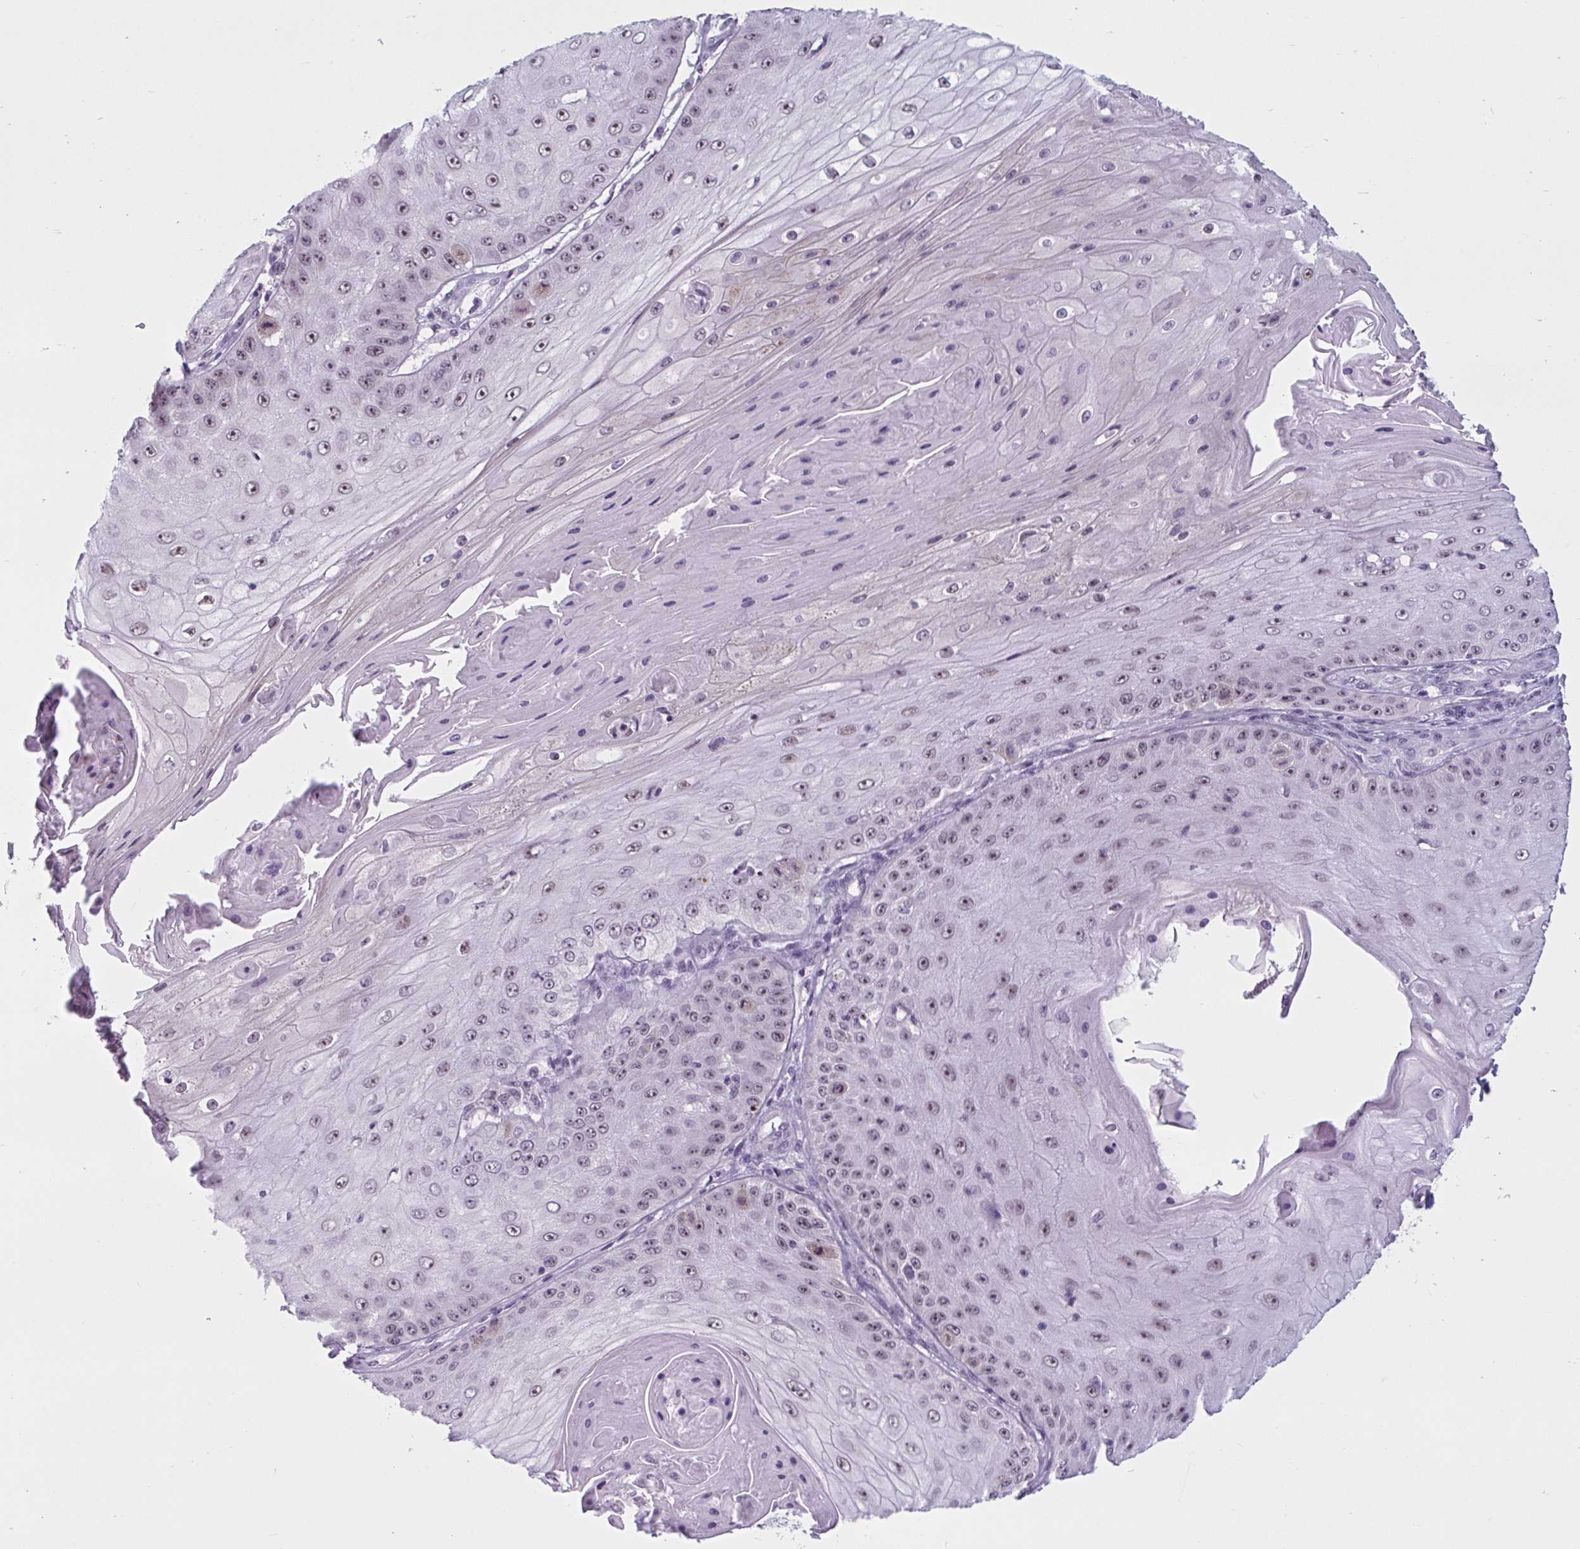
{"staining": {"intensity": "moderate", "quantity": ">75%", "location": "nuclear"}, "tissue": "skin cancer", "cell_type": "Tumor cells", "image_type": "cancer", "snomed": [{"axis": "morphology", "description": "Squamous cell carcinoma, NOS"}, {"axis": "topography", "description": "Skin"}], "caption": "A brown stain labels moderate nuclear positivity of a protein in skin cancer (squamous cell carcinoma) tumor cells.", "gene": "TGM6", "patient": {"sex": "male", "age": 70}}